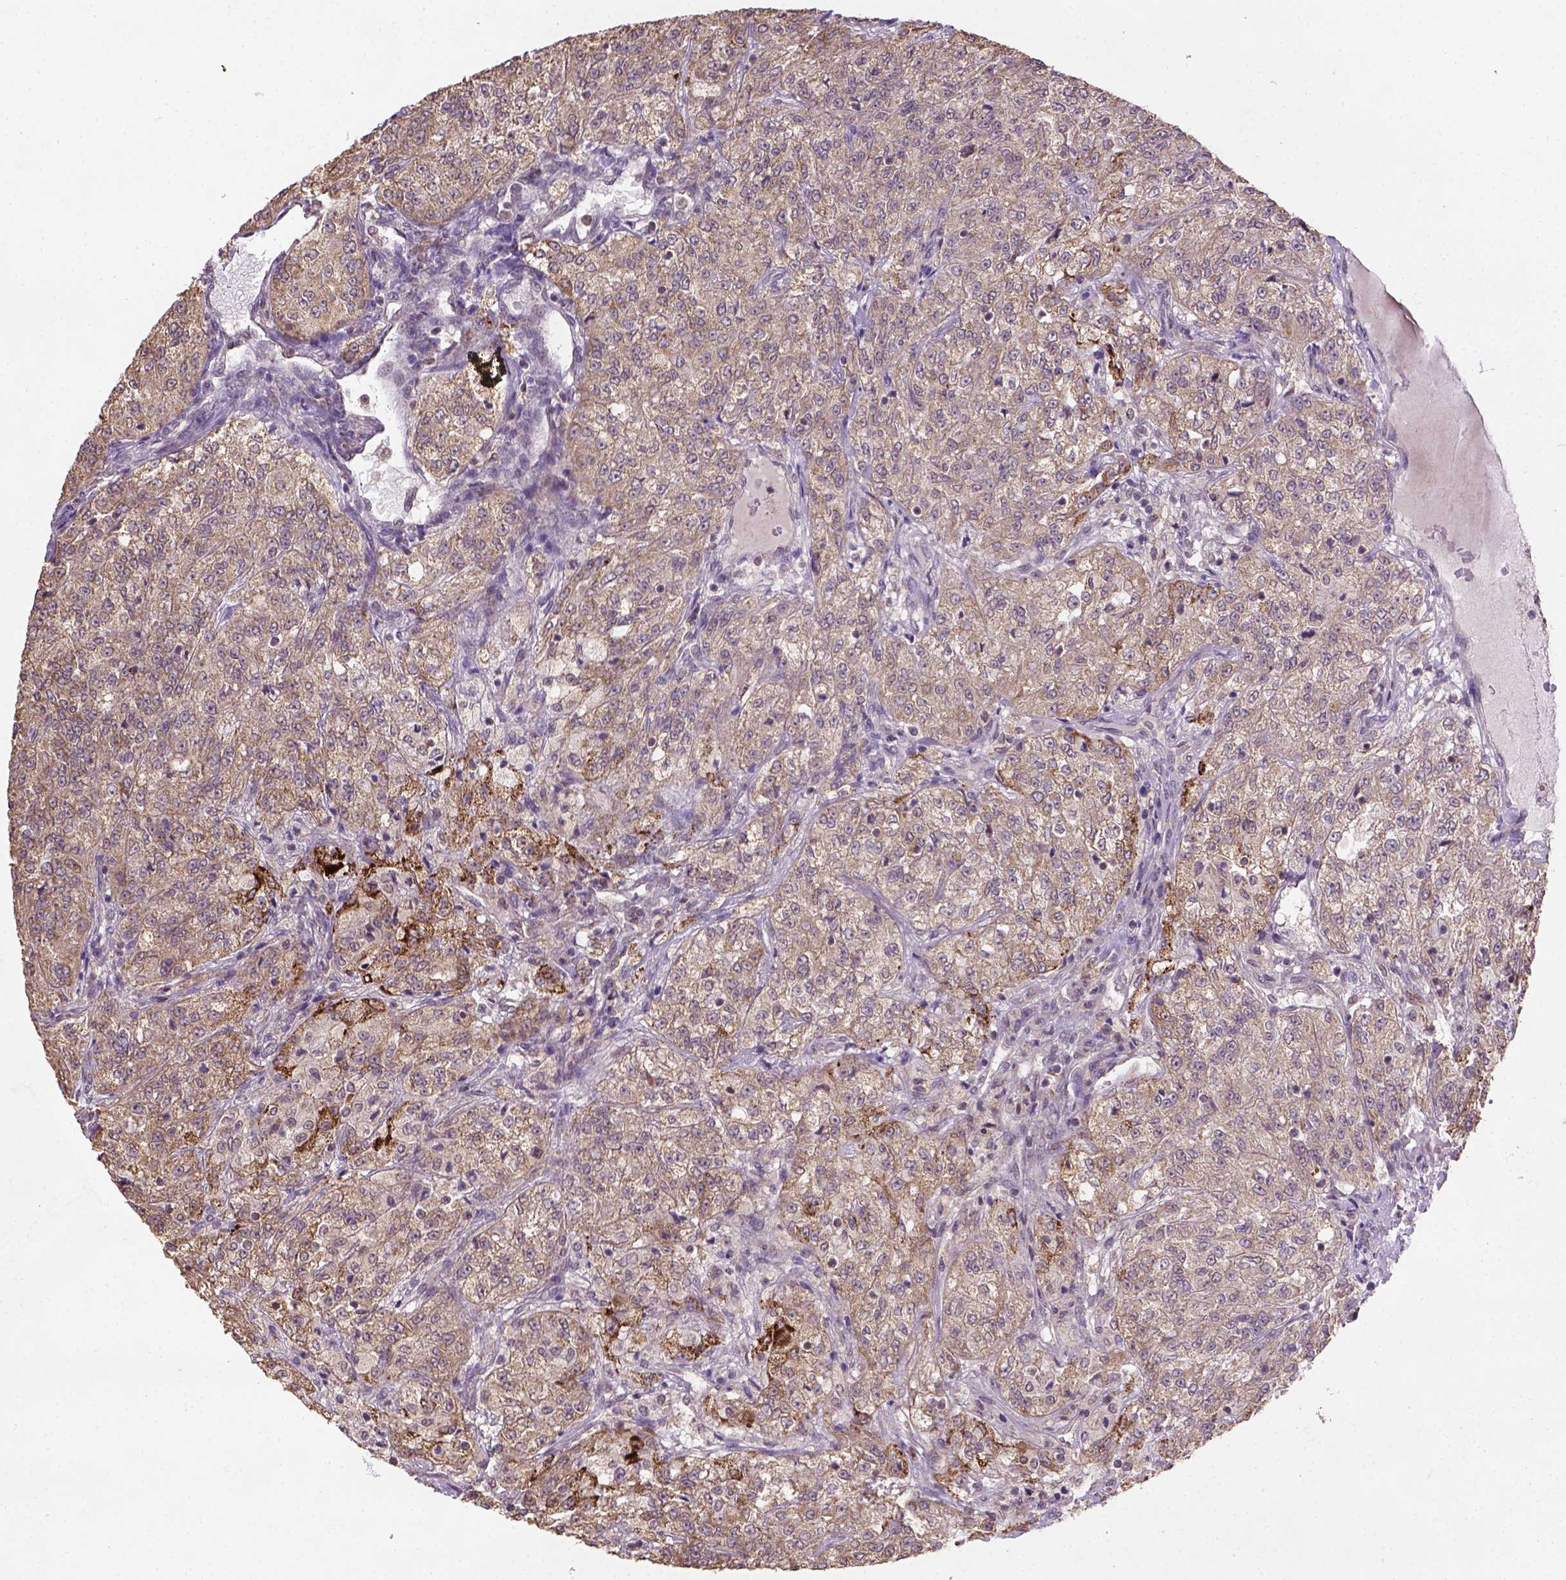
{"staining": {"intensity": "moderate", "quantity": "<25%", "location": "cytoplasmic/membranous"}, "tissue": "renal cancer", "cell_type": "Tumor cells", "image_type": "cancer", "snomed": [{"axis": "morphology", "description": "Adenocarcinoma, NOS"}, {"axis": "topography", "description": "Kidney"}], "caption": "Human renal cancer stained for a protein (brown) shows moderate cytoplasmic/membranous positive positivity in approximately <25% of tumor cells.", "gene": "NUDT10", "patient": {"sex": "female", "age": 63}}